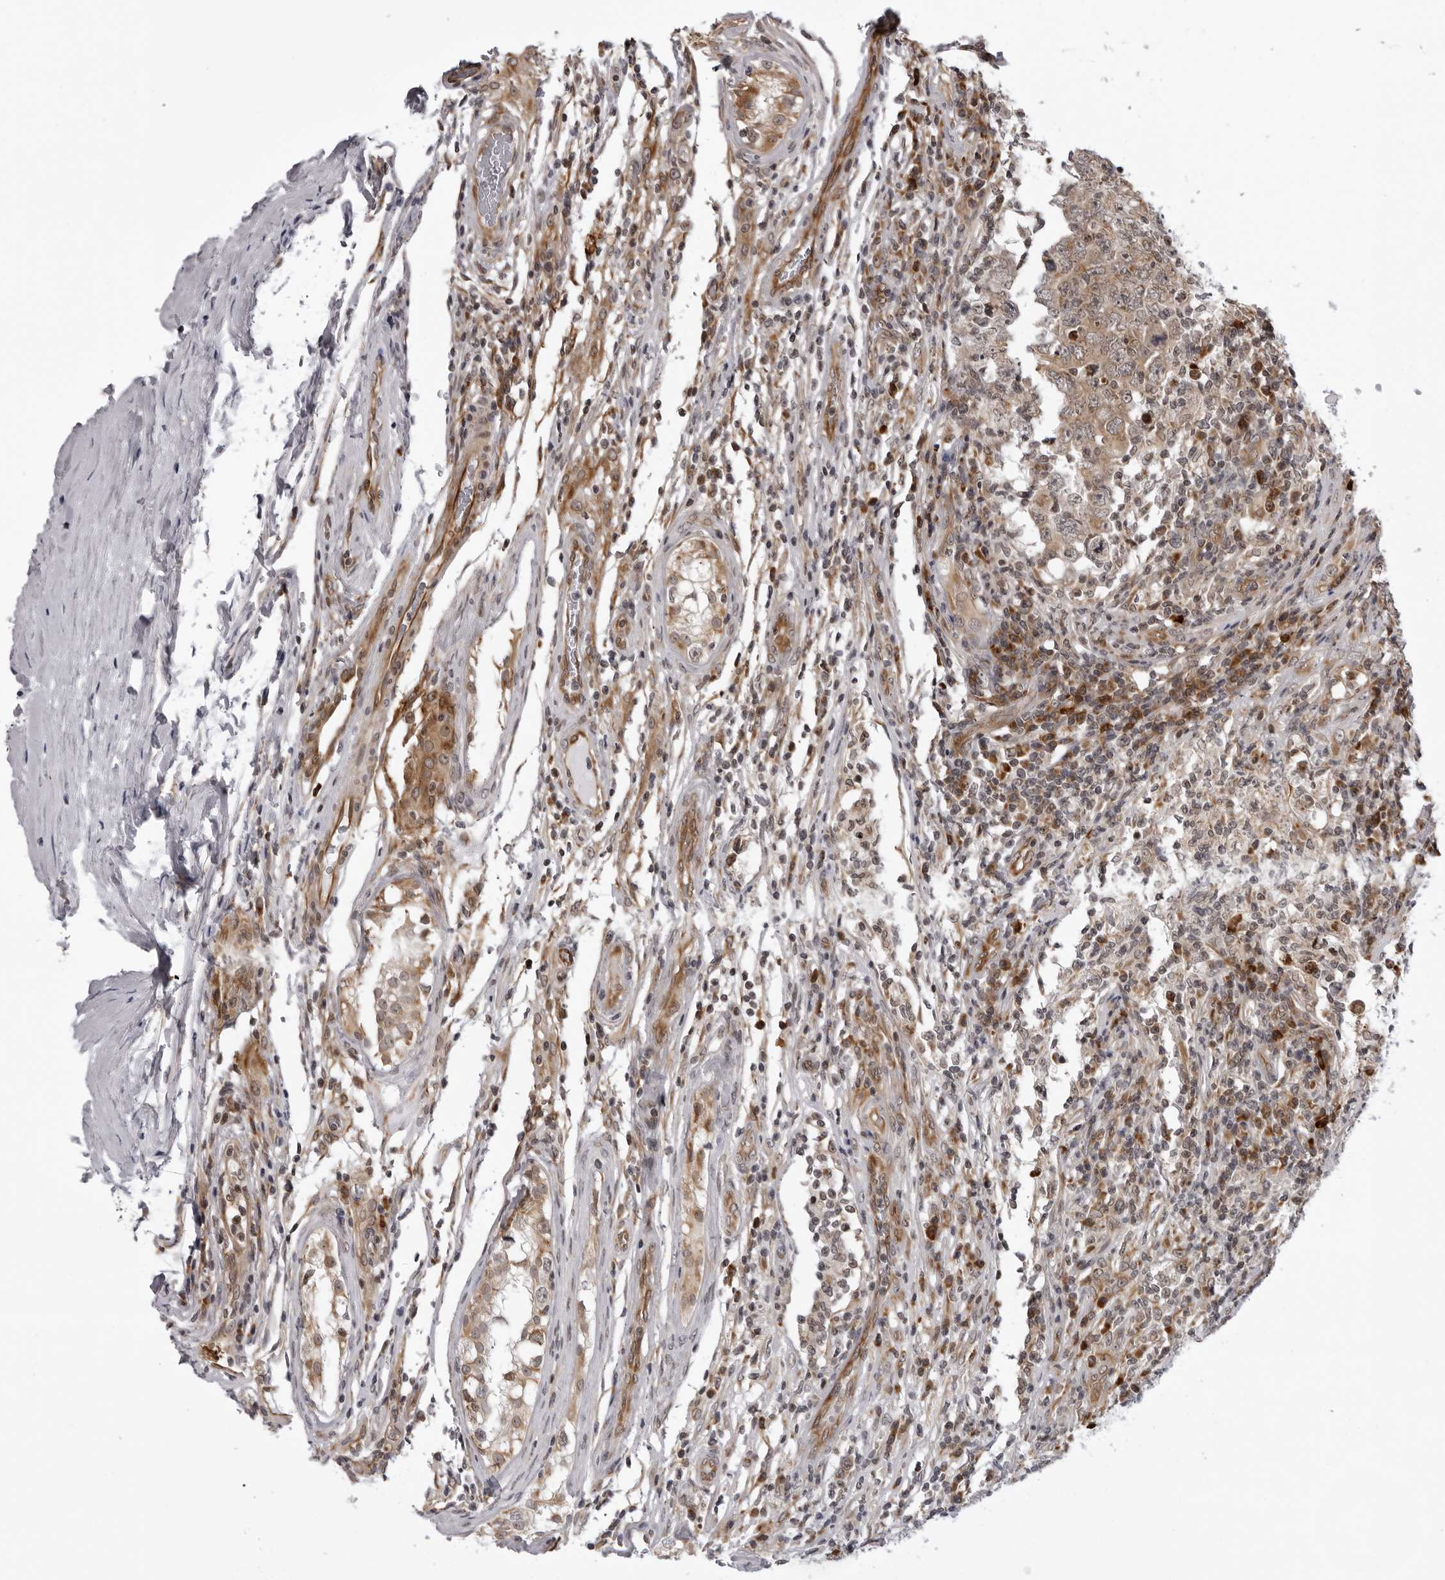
{"staining": {"intensity": "moderate", "quantity": ">75%", "location": "cytoplasmic/membranous"}, "tissue": "testis cancer", "cell_type": "Tumor cells", "image_type": "cancer", "snomed": [{"axis": "morphology", "description": "Carcinoma, Embryonal, NOS"}, {"axis": "topography", "description": "Testis"}], "caption": "A medium amount of moderate cytoplasmic/membranous staining is present in approximately >75% of tumor cells in embryonal carcinoma (testis) tissue.", "gene": "GCSAML", "patient": {"sex": "male", "age": 26}}